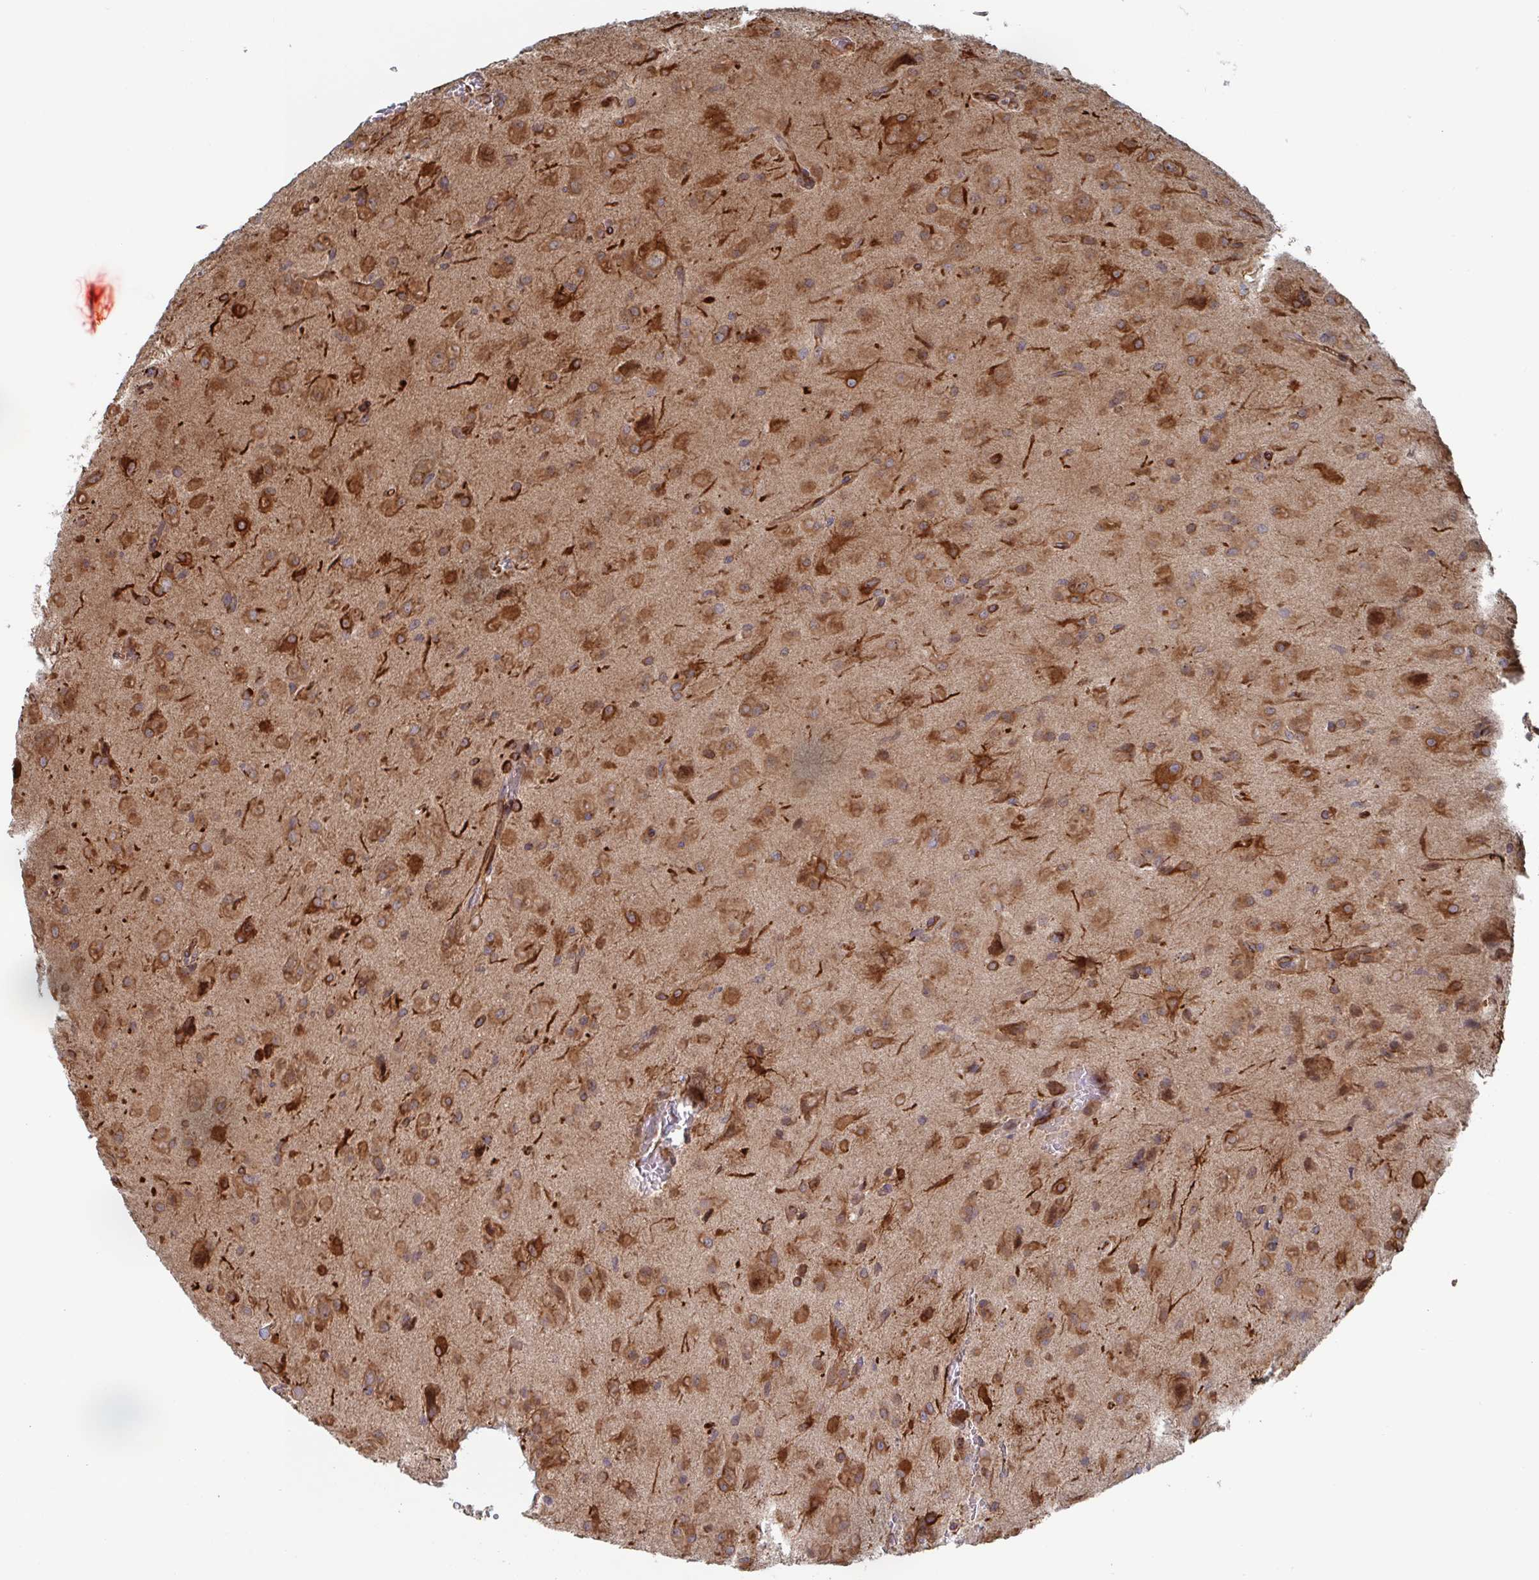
{"staining": {"intensity": "moderate", "quantity": ">75%", "location": "cytoplasmic/membranous"}, "tissue": "glioma", "cell_type": "Tumor cells", "image_type": "cancer", "snomed": [{"axis": "morphology", "description": "Glioma, malignant, Low grade"}, {"axis": "topography", "description": "Brain"}], "caption": "Protein staining by immunohistochemistry shows moderate cytoplasmic/membranous positivity in approximately >75% of tumor cells in glioma.", "gene": "DVL3", "patient": {"sex": "male", "age": 58}}